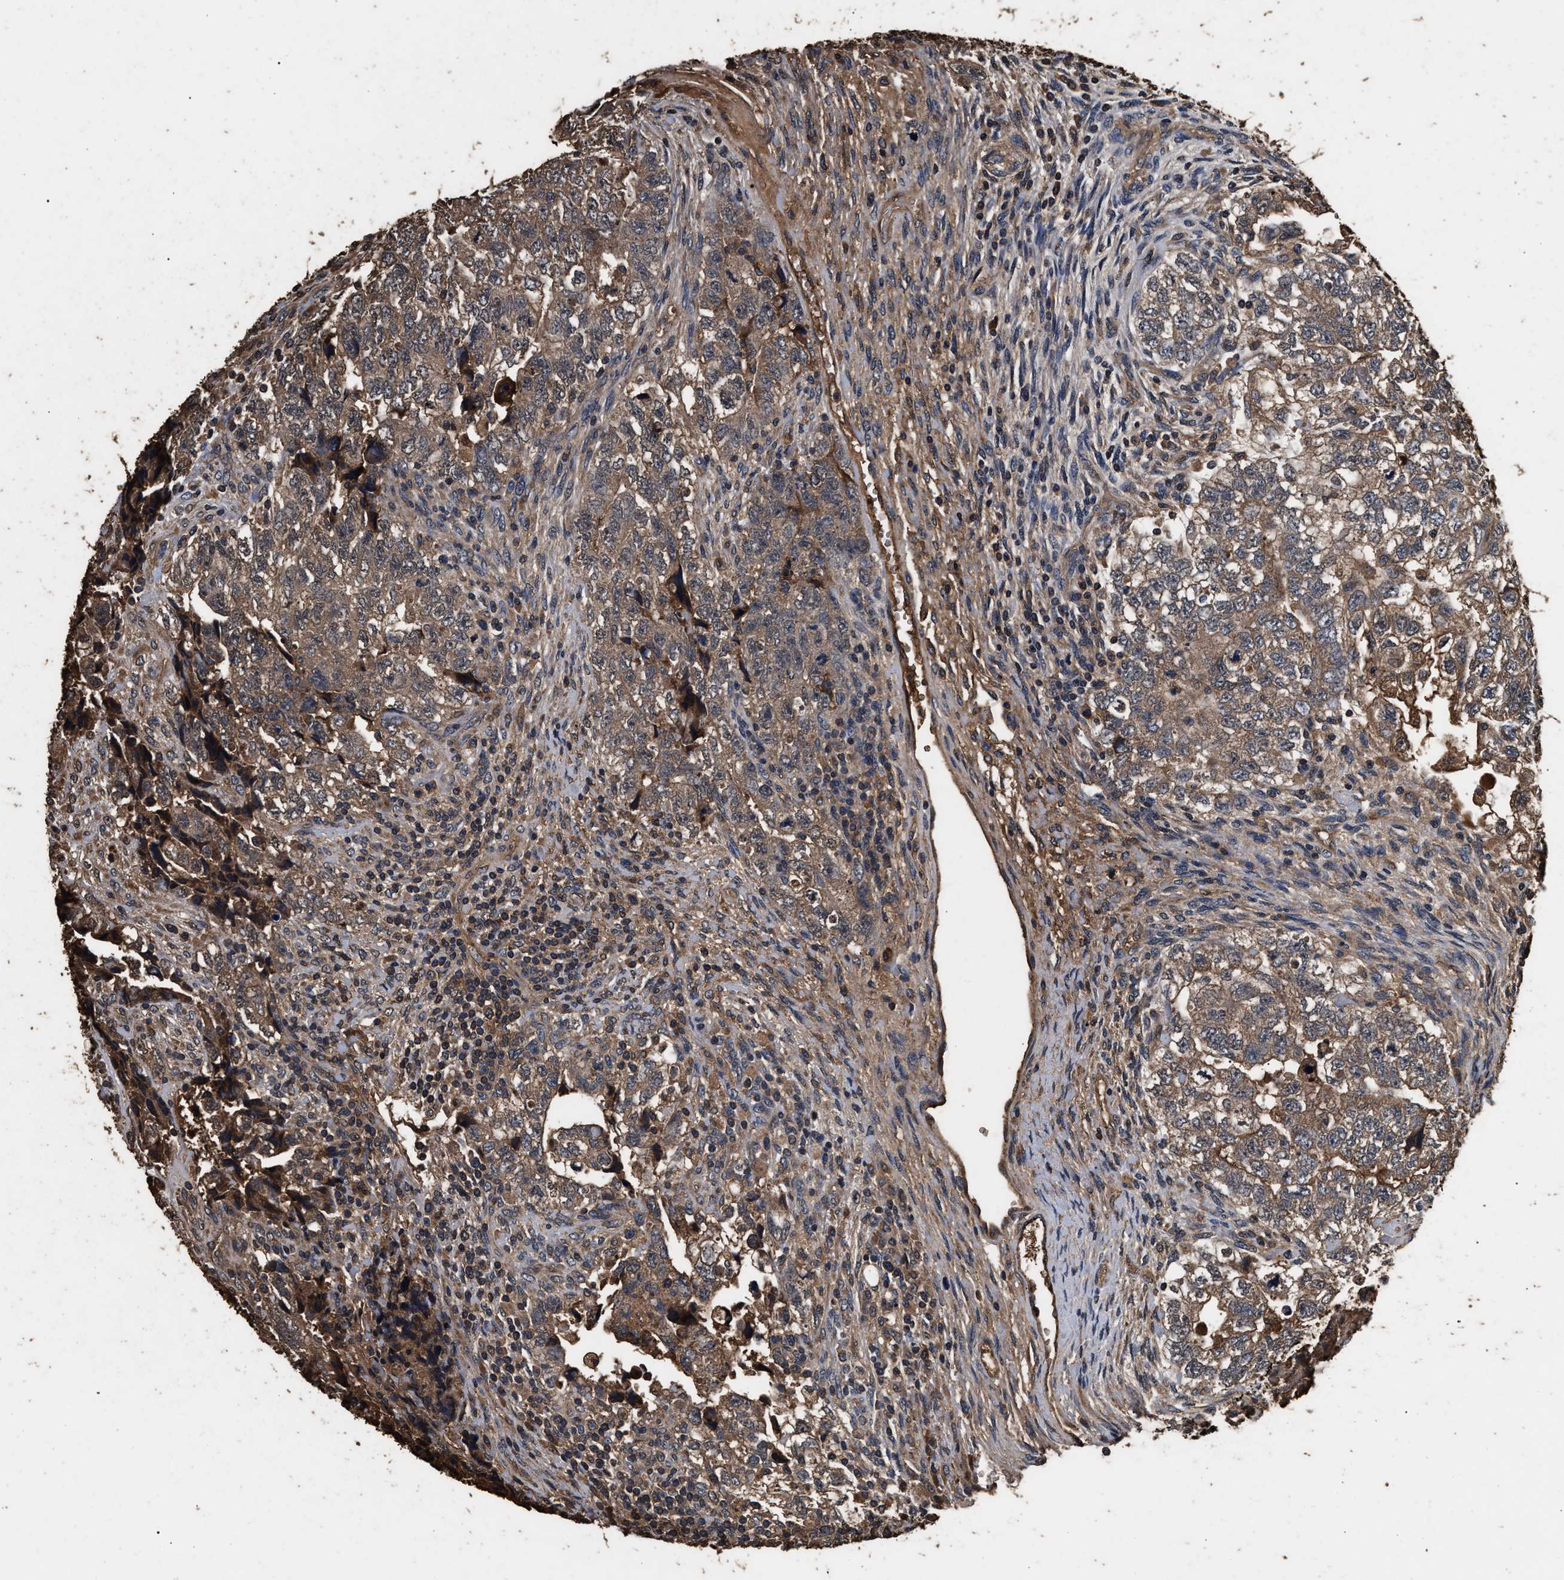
{"staining": {"intensity": "weak", "quantity": ">75%", "location": "cytoplasmic/membranous"}, "tissue": "testis cancer", "cell_type": "Tumor cells", "image_type": "cancer", "snomed": [{"axis": "morphology", "description": "Carcinoma, Embryonal, NOS"}, {"axis": "topography", "description": "Testis"}], "caption": "IHC of testis cancer displays low levels of weak cytoplasmic/membranous expression in about >75% of tumor cells.", "gene": "KYAT1", "patient": {"sex": "male", "age": 36}}